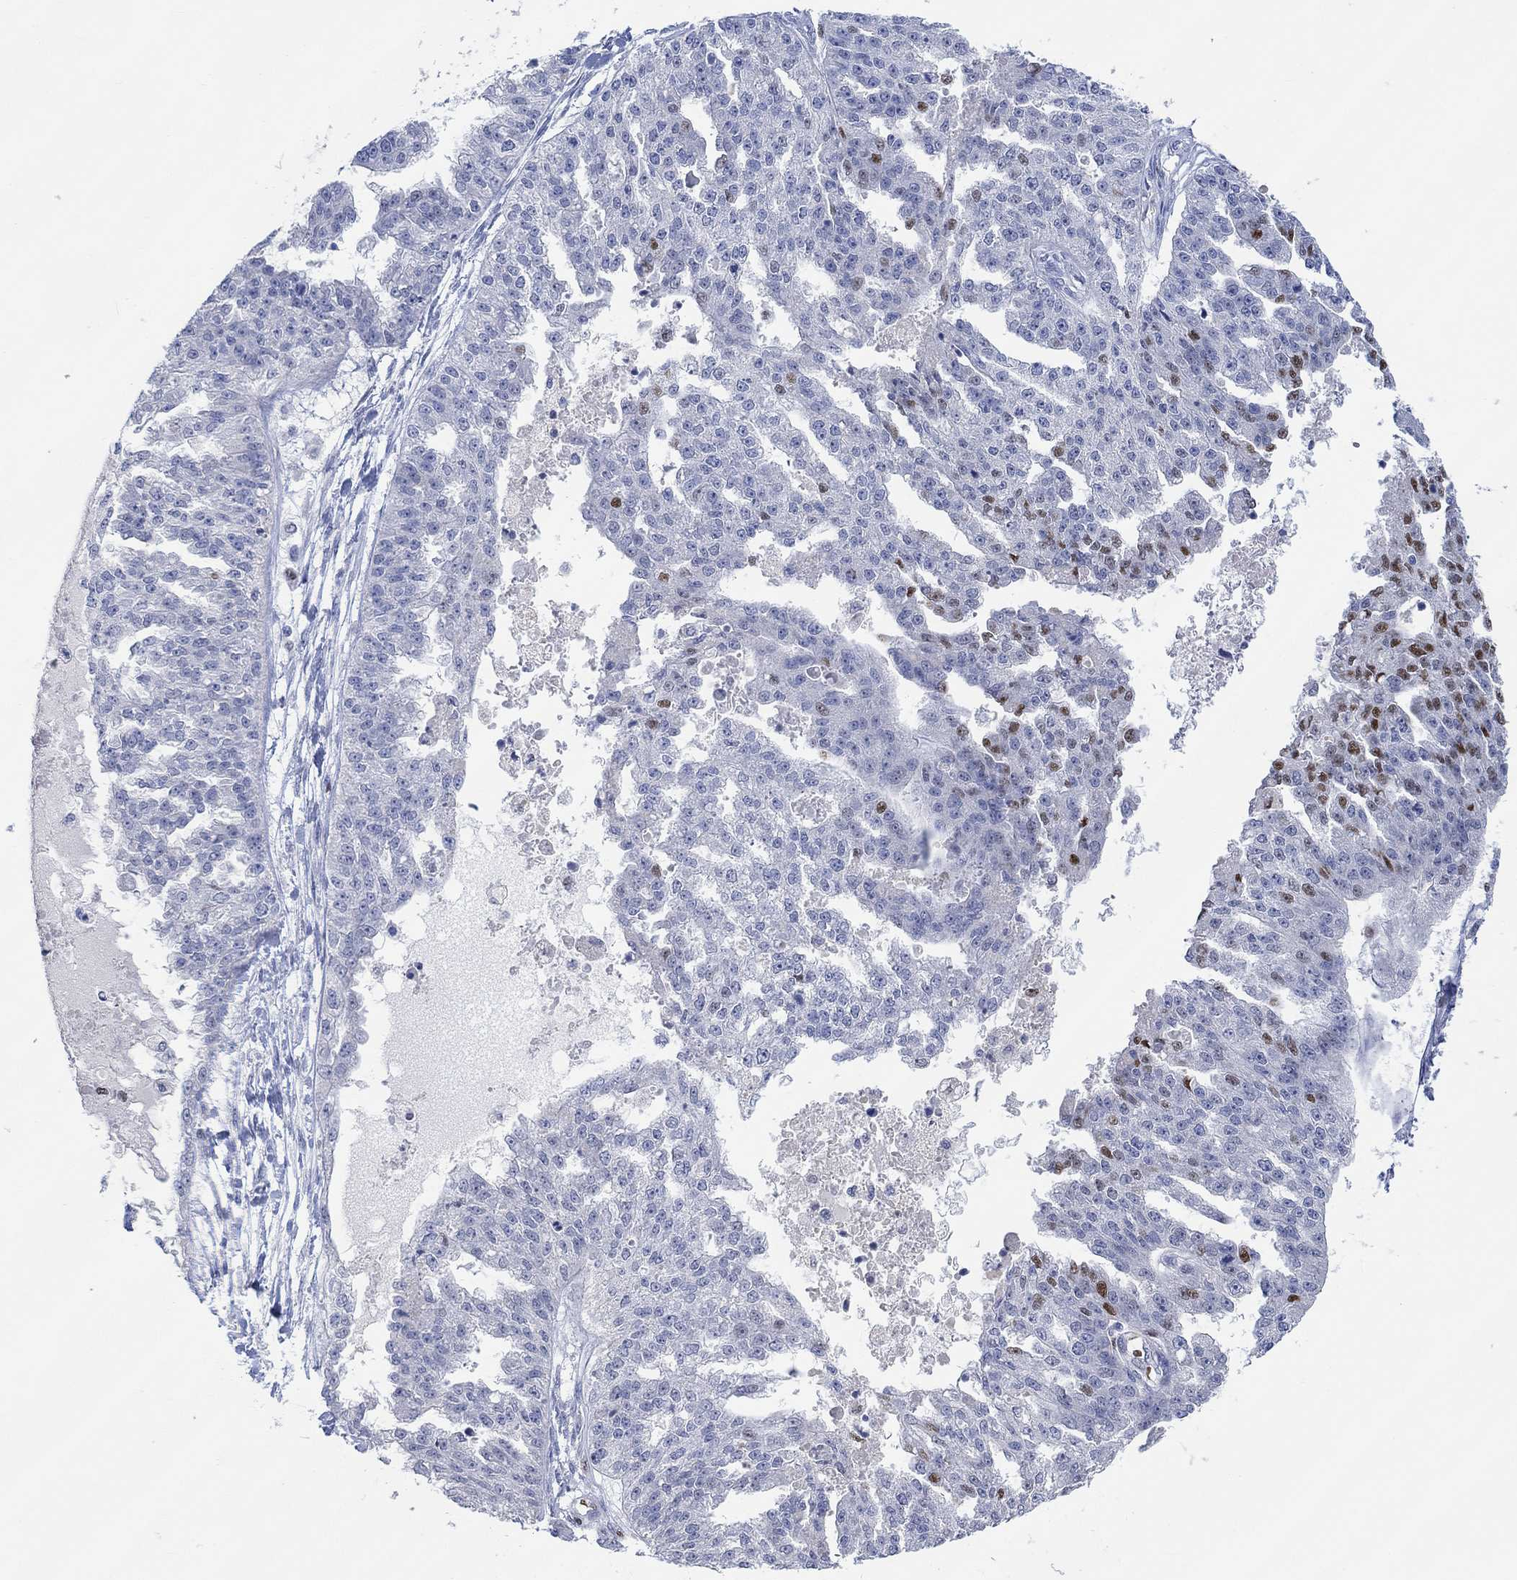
{"staining": {"intensity": "moderate", "quantity": "<25%", "location": "nuclear"}, "tissue": "ovarian cancer", "cell_type": "Tumor cells", "image_type": "cancer", "snomed": [{"axis": "morphology", "description": "Cystadenocarcinoma, serous, NOS"}, {"axis": "topography", "description": "Ovary"}], "caption": "DAB immunohistochemical staining of human ovarian serous cystadenocarcinoma displays moderate nuclear protein staining in approximately <25% of tumor cells.", "gene": "DLK1", "patient": {"sex": "female", "age": 58}}